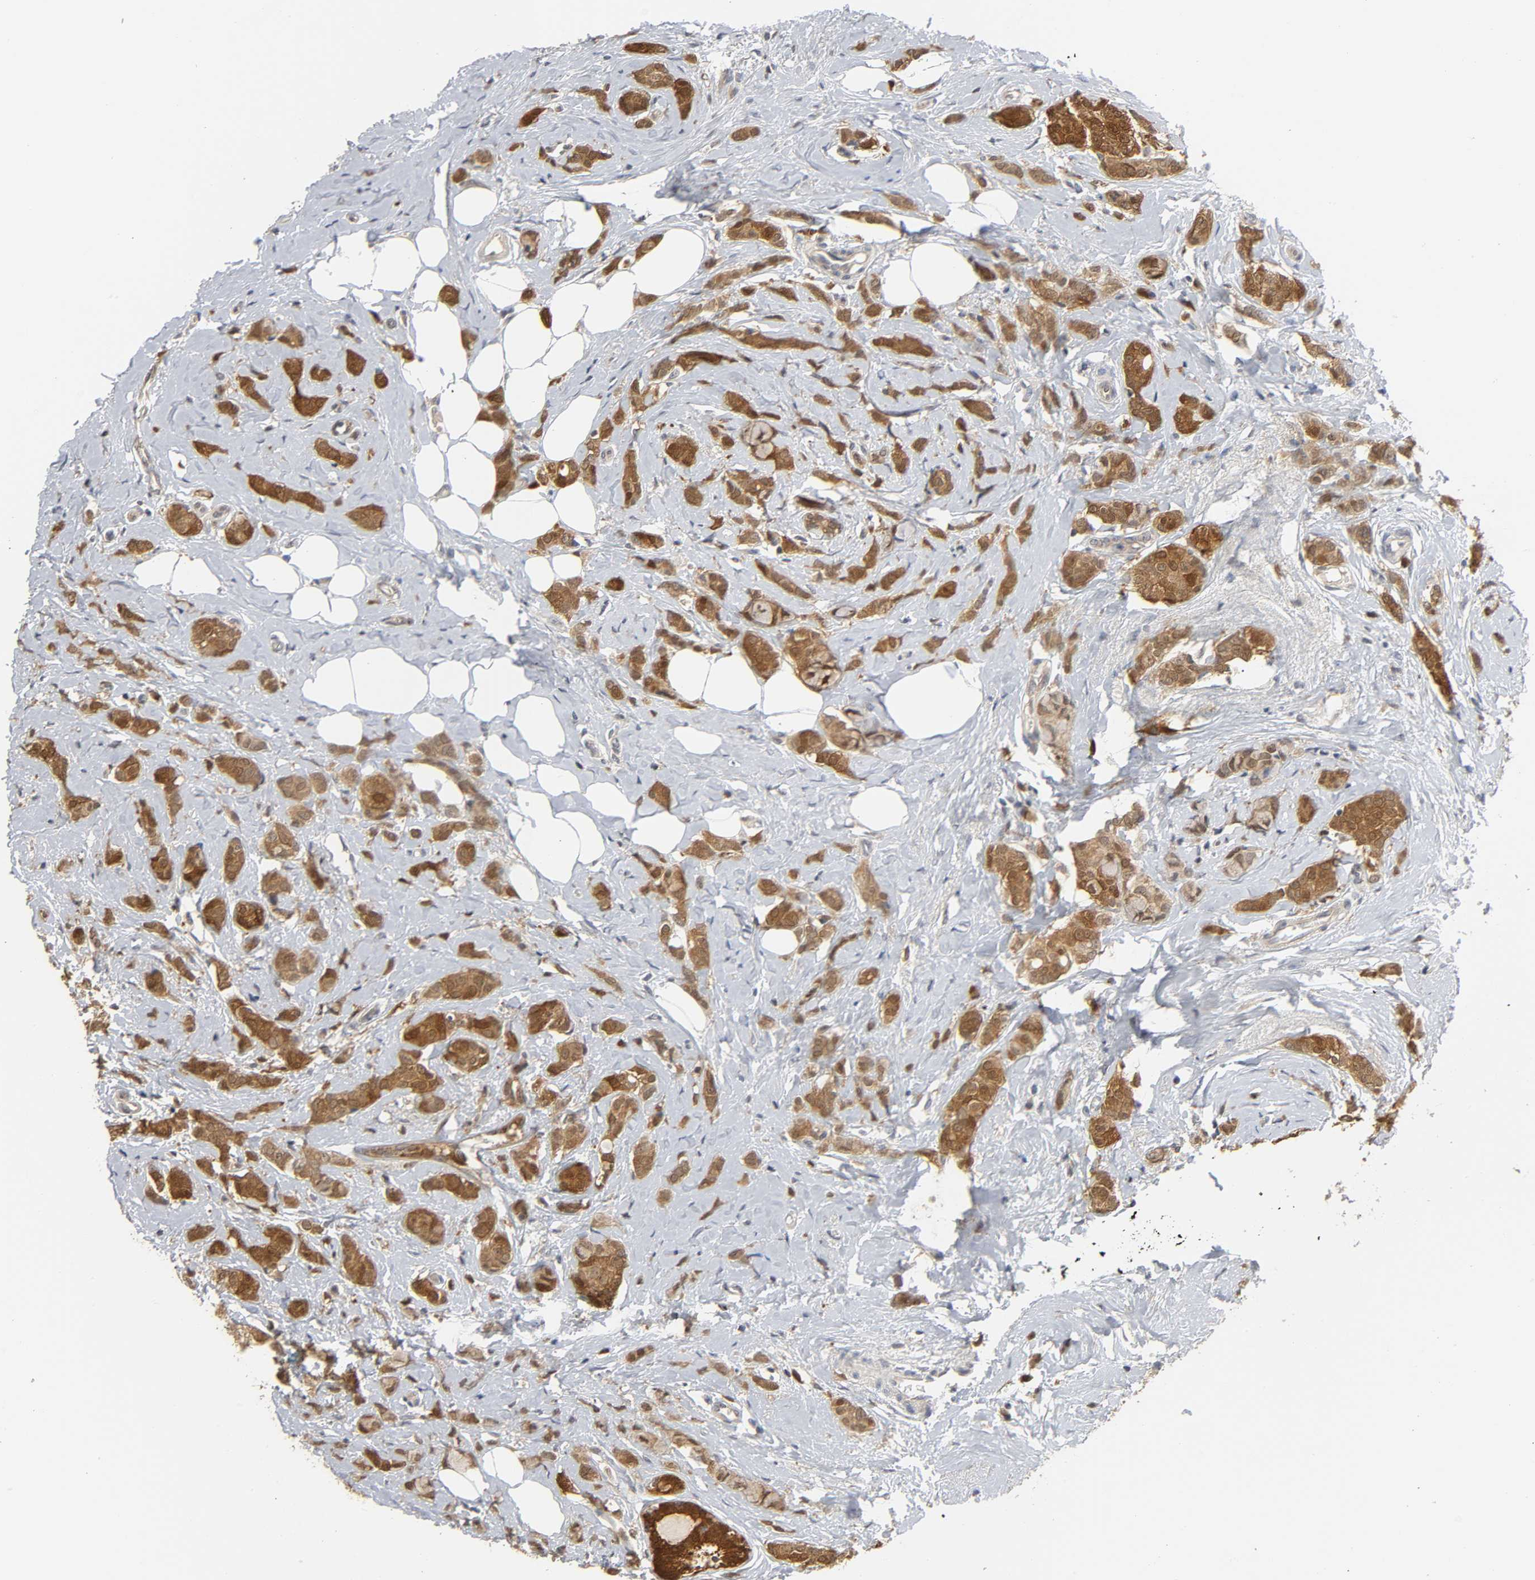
{"staining": {"intensity": "strong", "quantity": ">75%", "location": "cytoplasmic/membranous"}, "tissue": "breast cancer", "cell_type": "Tumor cells", "image_type": "cancer", "snomed": [{"axis": "morphology", "description": "Lobular carcinoma"}, {"axis": "topography", "description": "Breast"}], "caption": "Immunohistochemistry (IHC) (DAB (3,3'-diaminobenzidine)) staining of breast lobular carcinoma exhibits strong cytoplasmic/membranous protein staining in approximately >75% of tumor cells.", "gene": "MIF", "patient": {"sex": "female", "age": 60}}